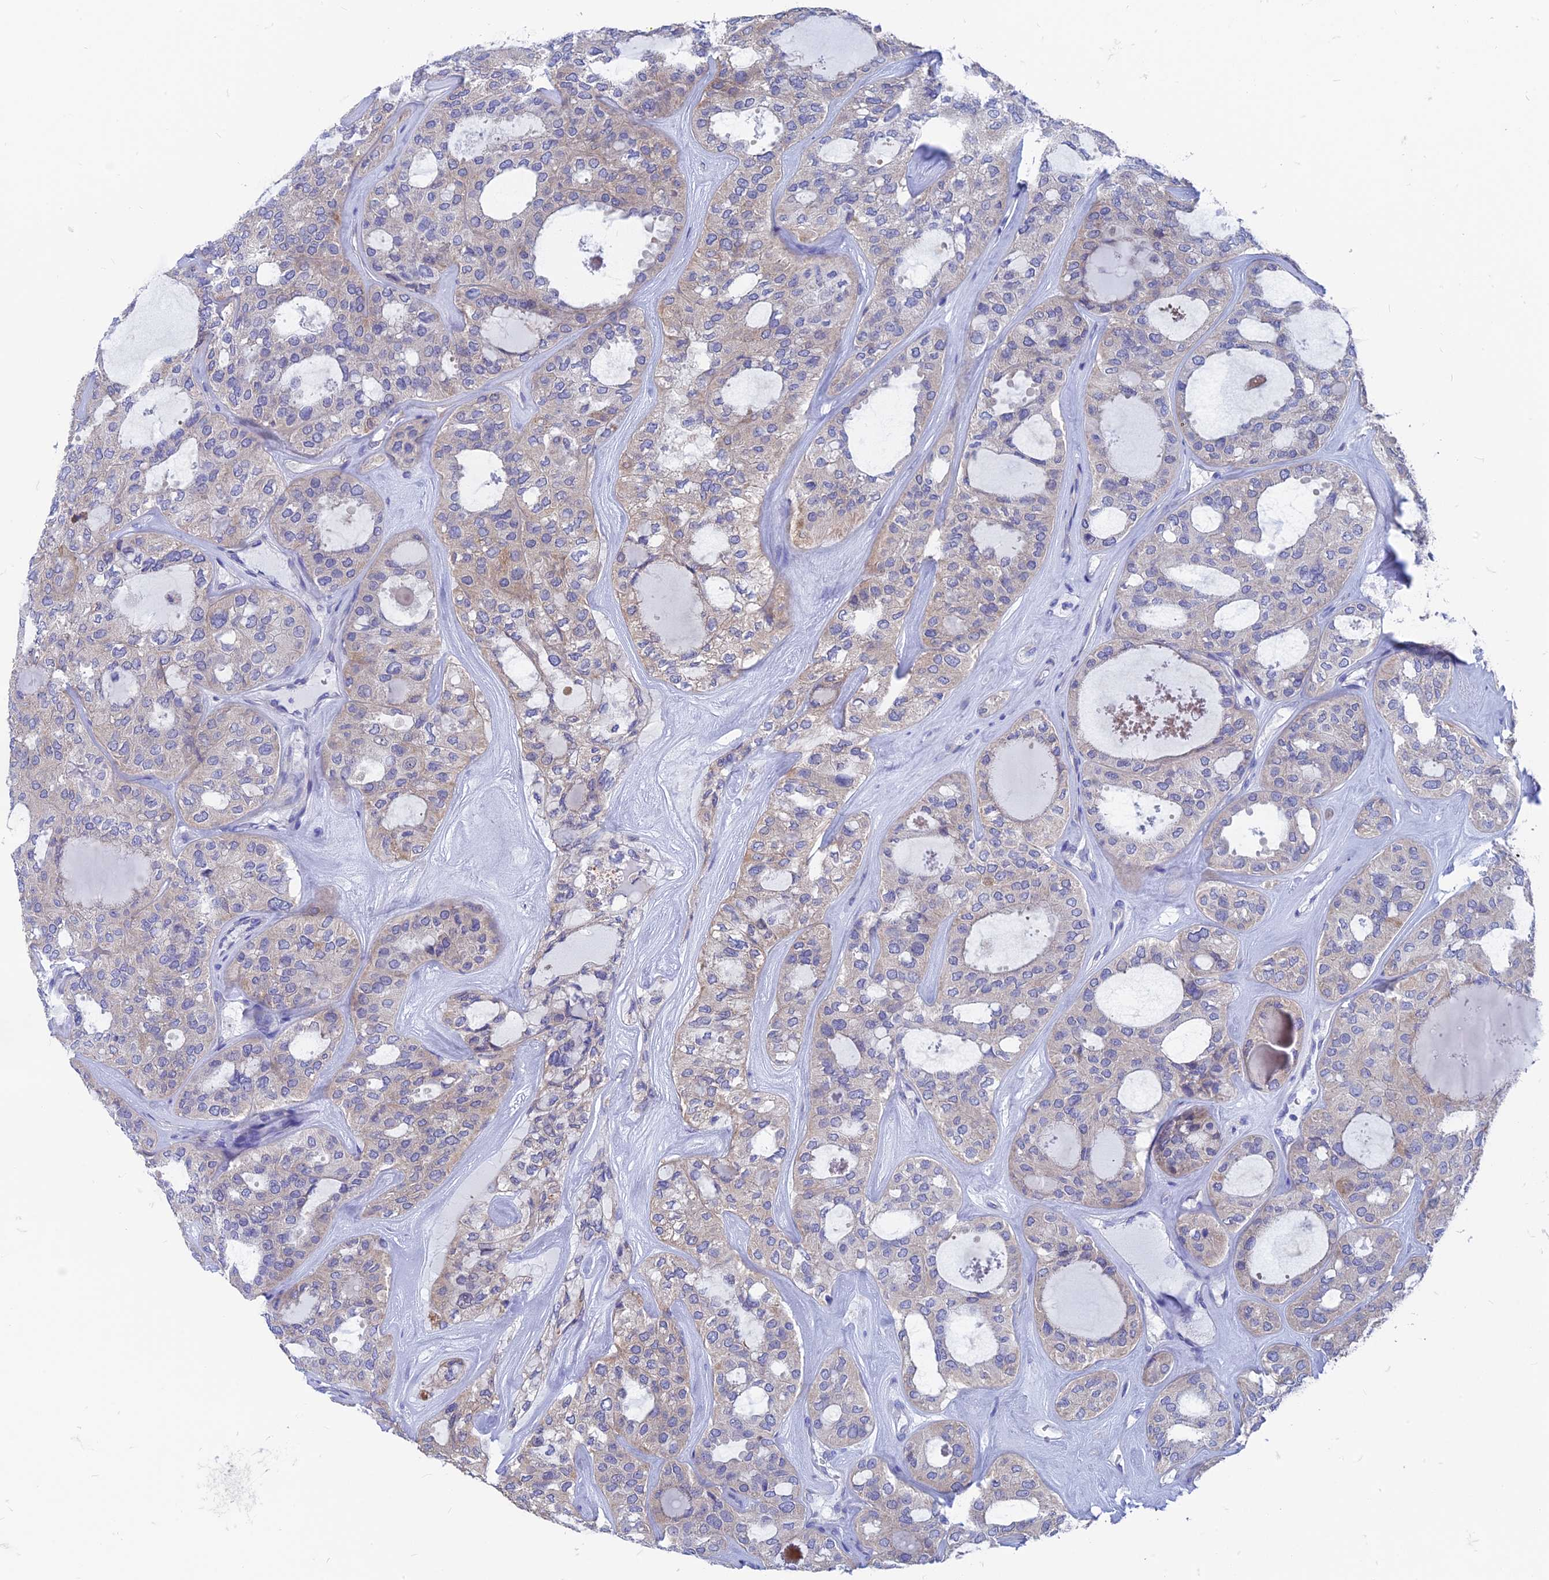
{"staining": {"intensity": "weak", "quantity": "<25%", "location": "cytoplasmic/membranous"}, "tissue": "thyroid cancer", "cell_type": "Tumor cells", "image_type": "cancer", "snomed": [{"axis": "morphology", "description": "Follicular adenoma carcinoma, NOS"}, {"axis": "topography", "description": "Thyroid gland"}], "caption": "This is an IHC histopathology image of thyroid cancer. There is no positivity in tumor cells.", "gene": "AK4", "patient": {"sex": "male", "age": 75}}